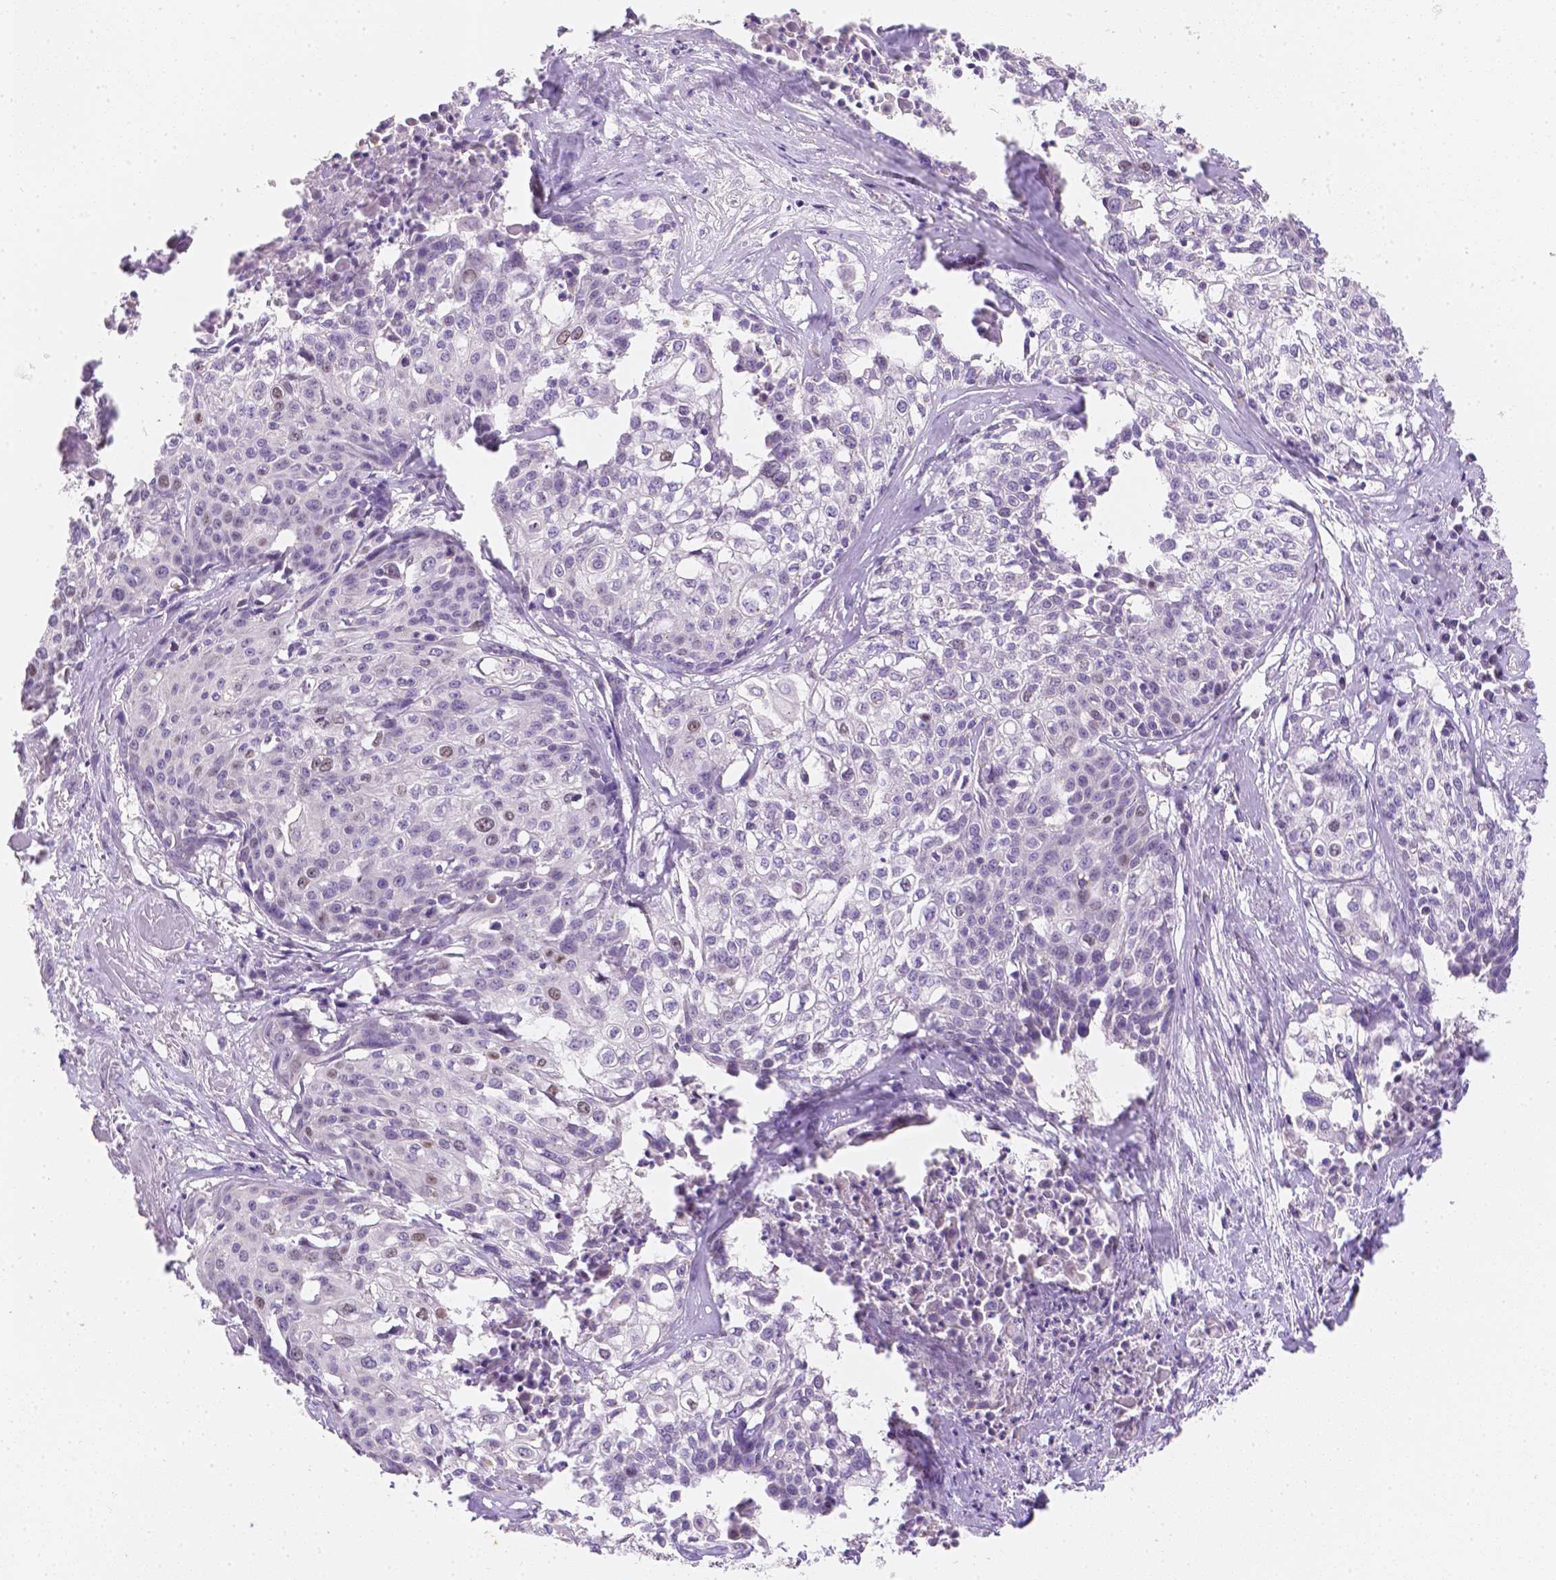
{"staining": {"intensity": "negative", "quantity": "none", "location": "none"}, "tissue": "cervical cancer", "cell_type": "Tumor cells", "image_type": "cancer", "snomed": [{"axis": "morphology", "description": "Squamous cell carcinoma, NOS"}, {"axis": "topography", "description": "Cervix"}], "caption": "Micrograph shows no significant protein positivity in tumor cells of cervical cancer.", "gene": "C10orf67", "patient": {"sex": "female", "age": 39}}